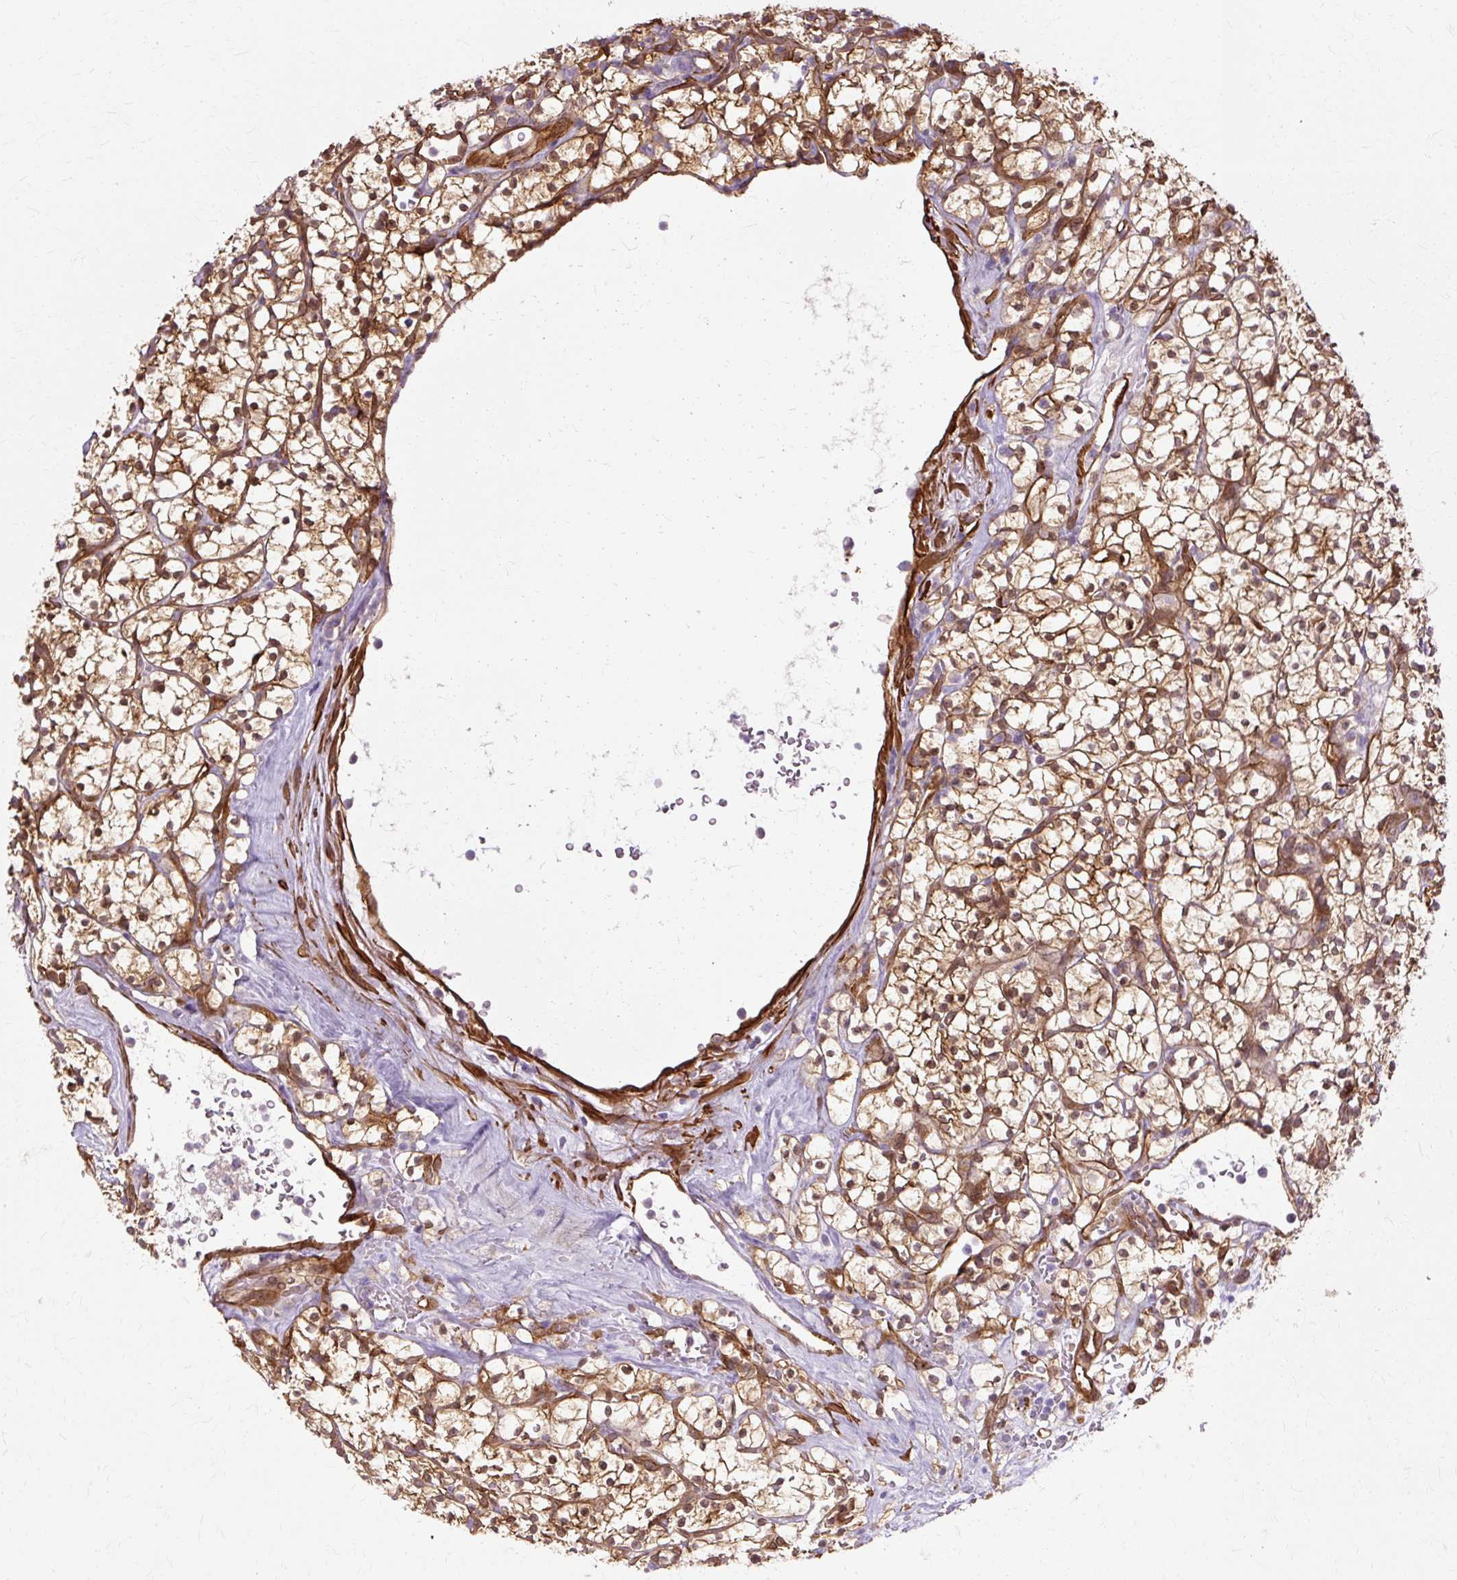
{"staining": {"intensity": "moderate", "quantity": ">75%", "location": "cytoplasmic/membranous,nuclear"}, "tissue": "renal cancer", "cell_type": "Tumor cells", "image_type": "cancer", "snomed": [{"axis": "morphology", "description": "Adenocarcinoma, NOS"}, {"axis": "topography", "description": "Kidney"}], "caption": "IHC (DAB (3,3'-diaminobenzidine)) staining of adenocarcinoma (renal) demonstrates moderate cytoplasmic/membranous and nuclear protein expression in approximately >75% of tumor cells.", "gene": "CNN3", "patient": {"sex": "female", "age": 64}}